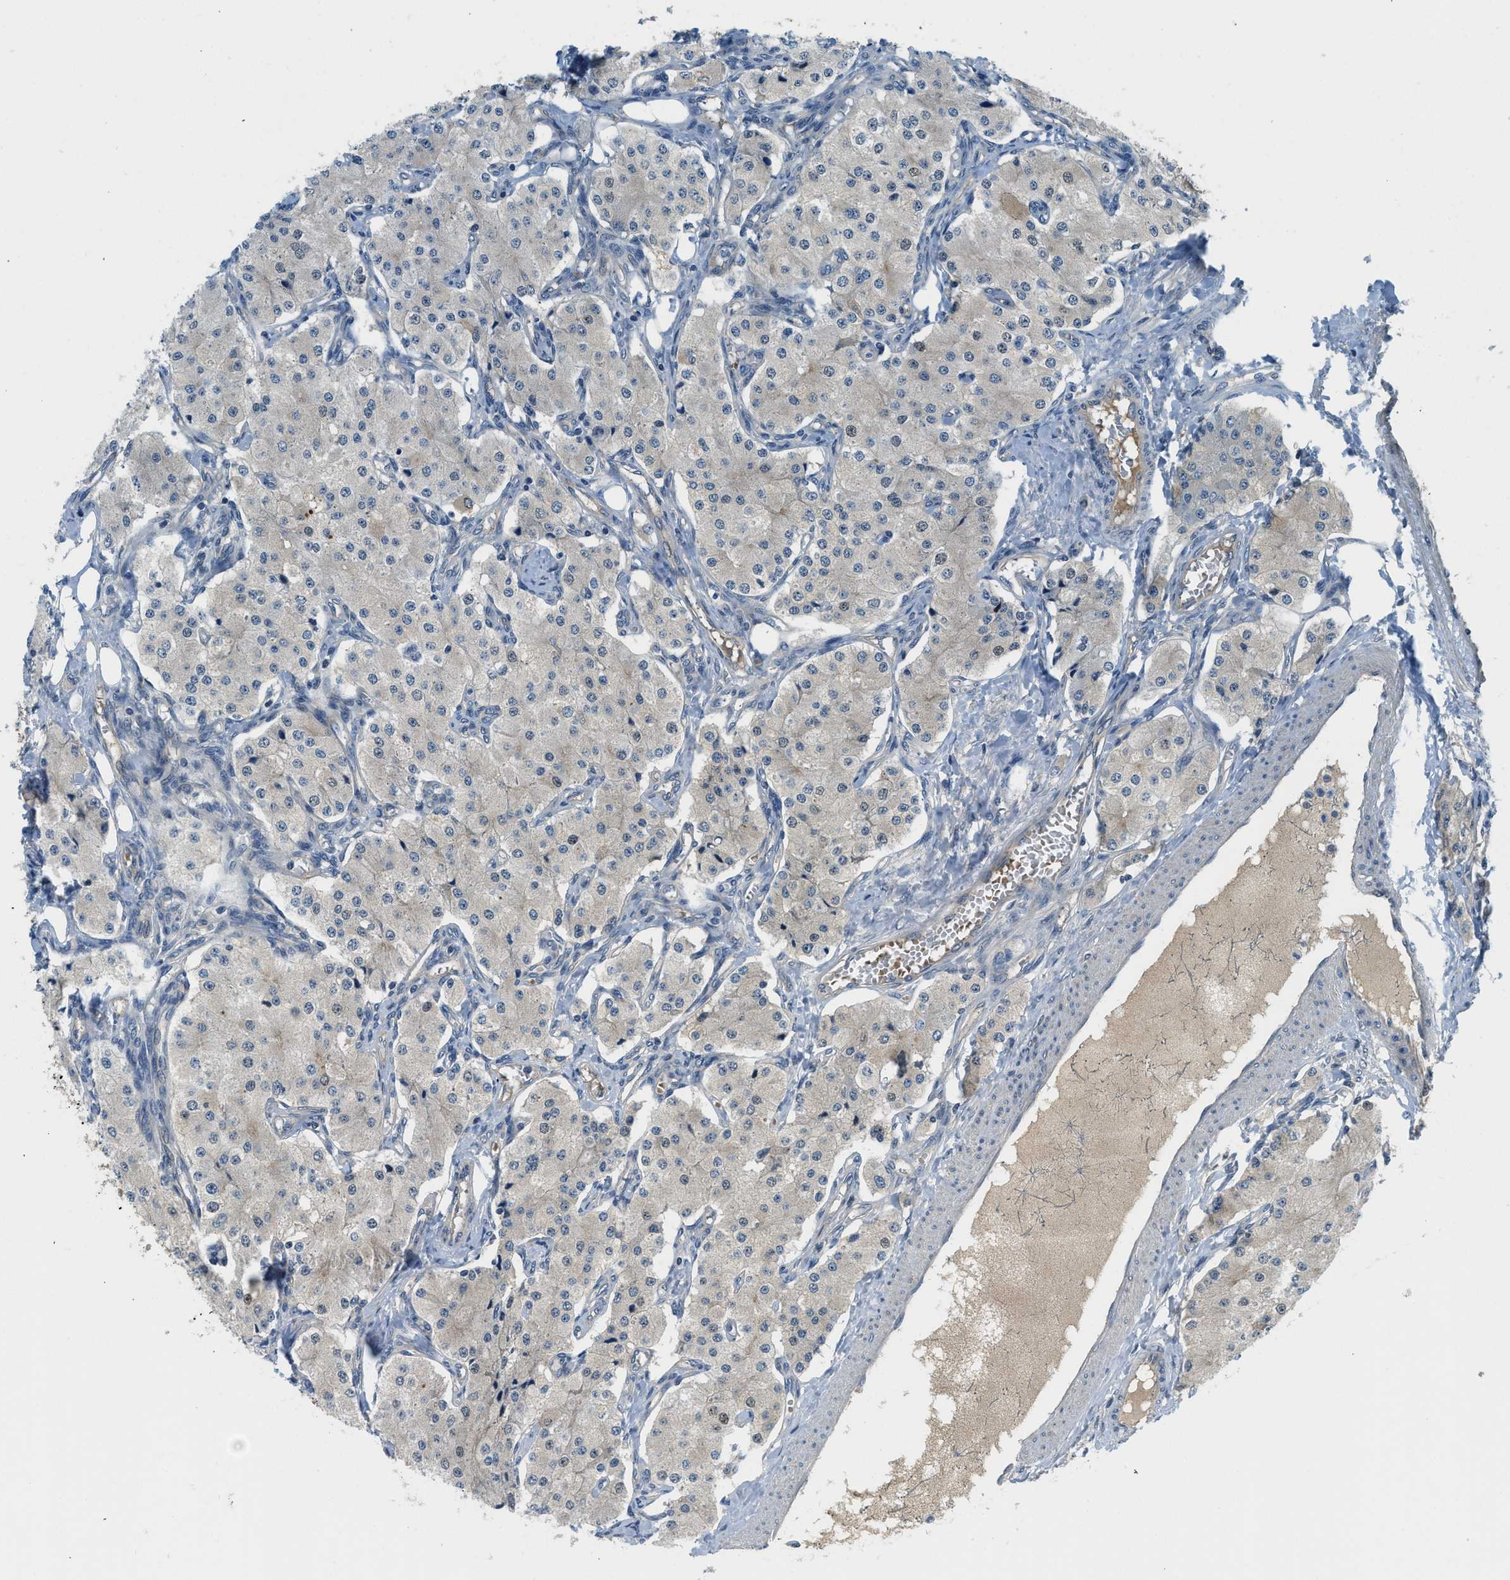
{"staining": {"intensity": "negative", "quantity": "none", "location": "none"}, "tissue": "carcinoid", "cell_type": "Tumor cells", "image_type": "cancer", "snomed": [{"axis": "morphology", "description": "Carcinoid, malignant, NOS"}, {"axis": "topography", "description": "Colon"}], "caption": "This photomicrograph is of carcinoid stained with IHC to label a protein in brown with the nuclei are counter-stained blue. There is no positivity in tumor cells. (Brightfield microscopy of DAB (3,3'-diaminobenzidine) immunohistochemistry at high magnification).", "gene": "KCNK1", "patient": {"sex": "female", "age": 52}}